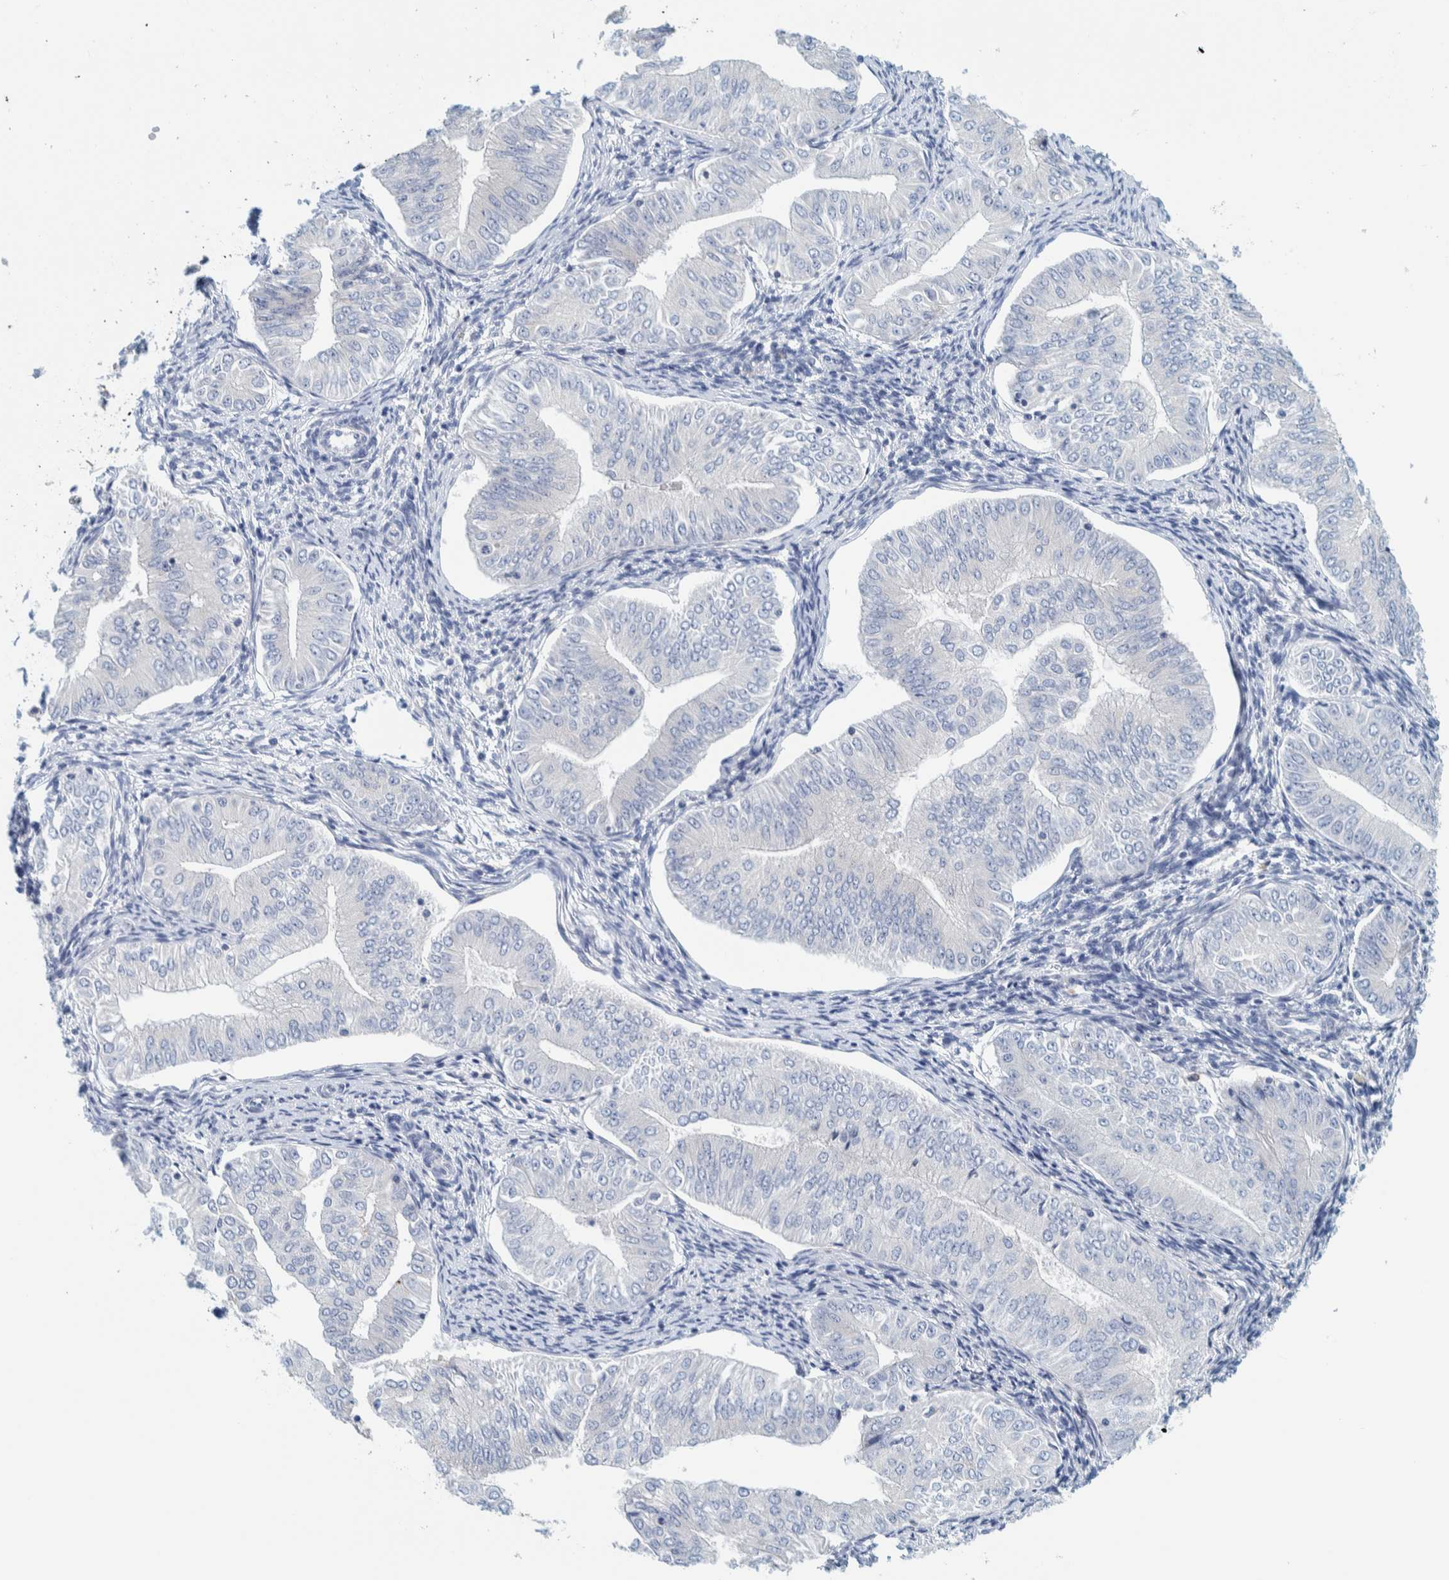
{"staining": {"intensity": "negative", "quantity": "none", "location": "none"}, "tissue": "endometrial cancer", "cell_type": "Tumor cells", "image_type": "cancer", "snomed": [{"axis": "morphology", "description": "Normal tissue, NOS"}, {"axis": "morphology", "description": "Adenocarcinoma, NOS"}, {"axis": "topography", "description": "Endometrium"}], "caption": "Human endometrial cancer (adenocarcinoma) stained for a protein using immunohistochemistry demonstrates no expression in tumor cells.", "gene": "MOG", "patient": {"sex": "female", "age": 53}}